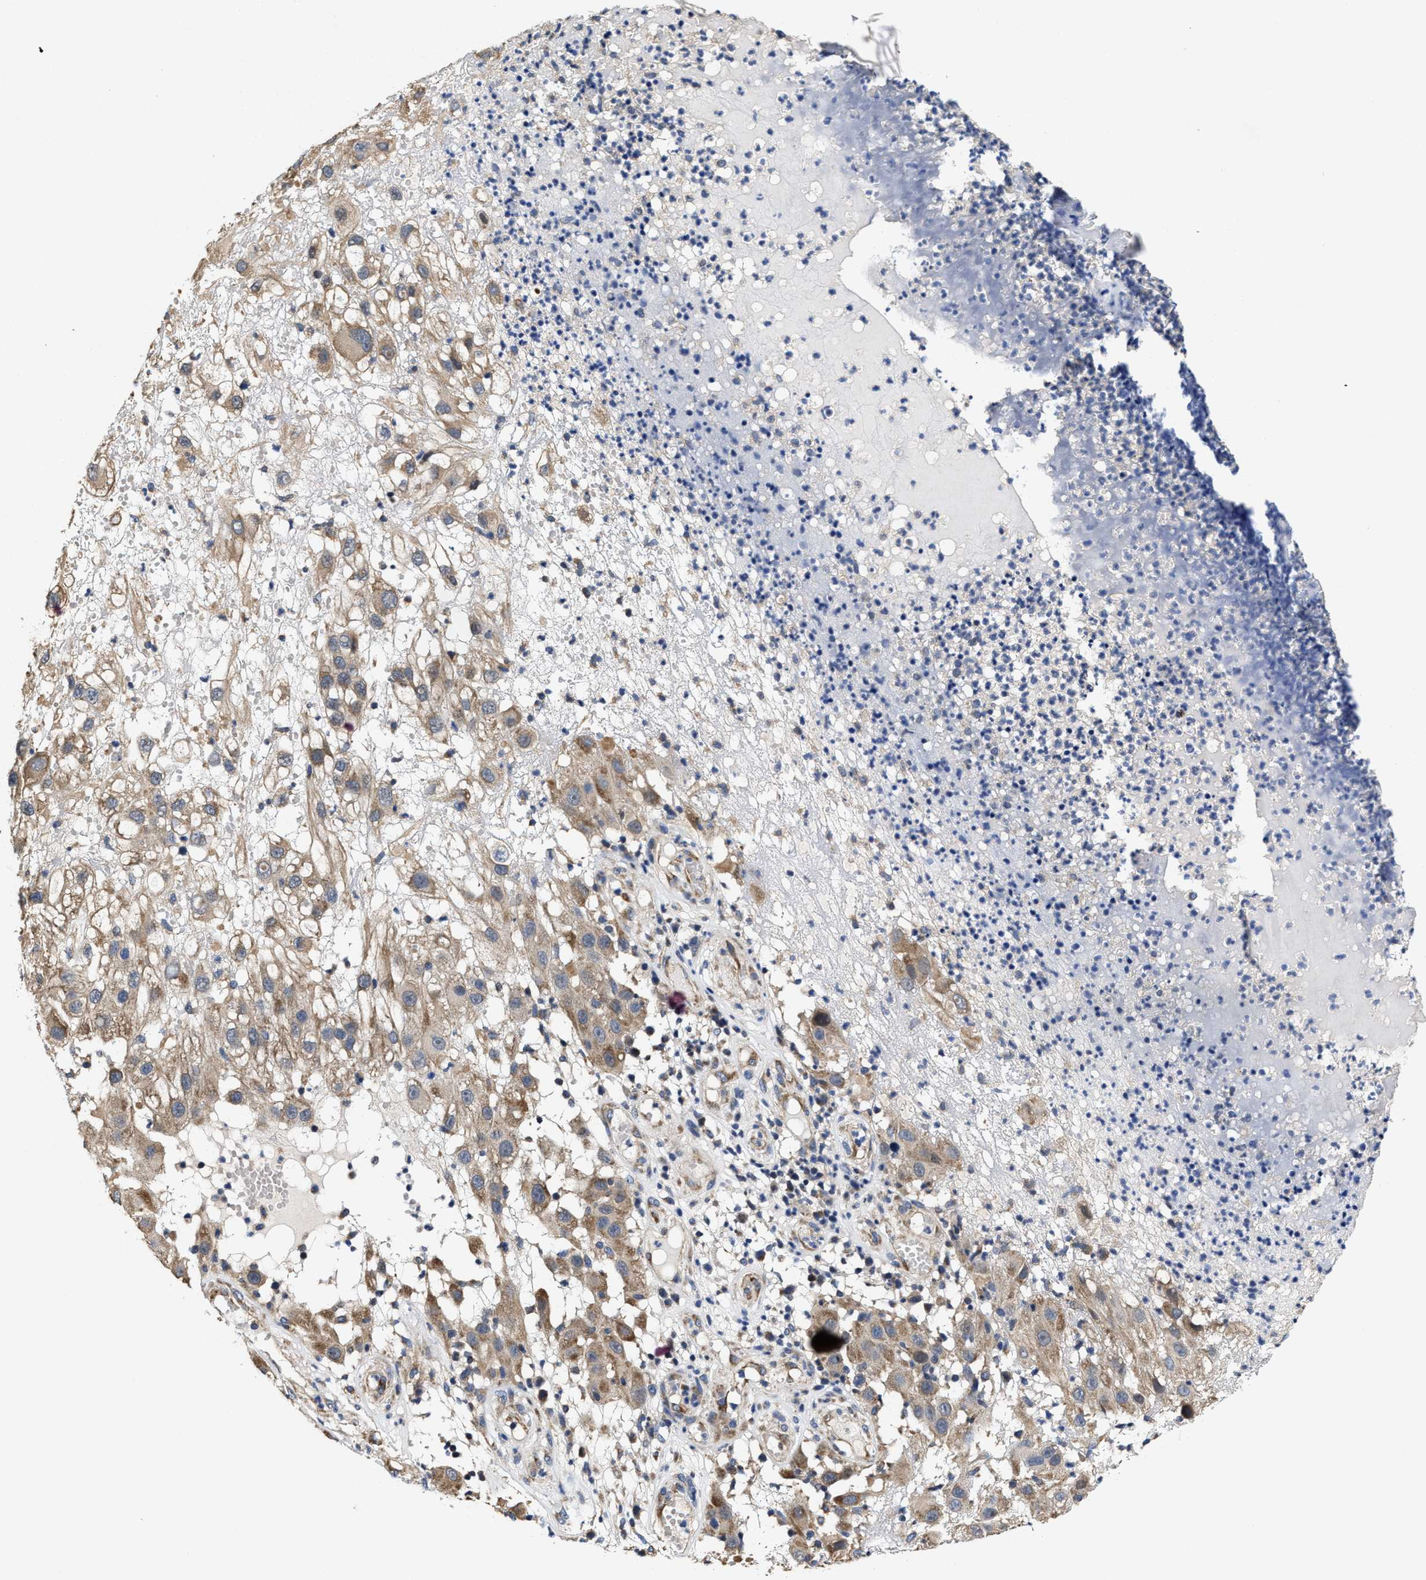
{"staining": {"intensity": "moderate", "quantity": ">75%", "location": "cytoplasmic/membranous"}, "tissue": "melanoma", "cell_type": "Tumor cells", "image_type": "cancer", "snomed": [{"axis": "morphology", "description": "Malignant melanoma, NOS"}, {"axis": "topography", "description": "Skin"}], "caption": "Human malignant melanoma stained with a brown dye demonstrates moderate cytoplasmic/membranous positive positivity in about >75% of tumor cells.", "gene": "TRAF6", "patient": {"sex": "female", "age": 81}}